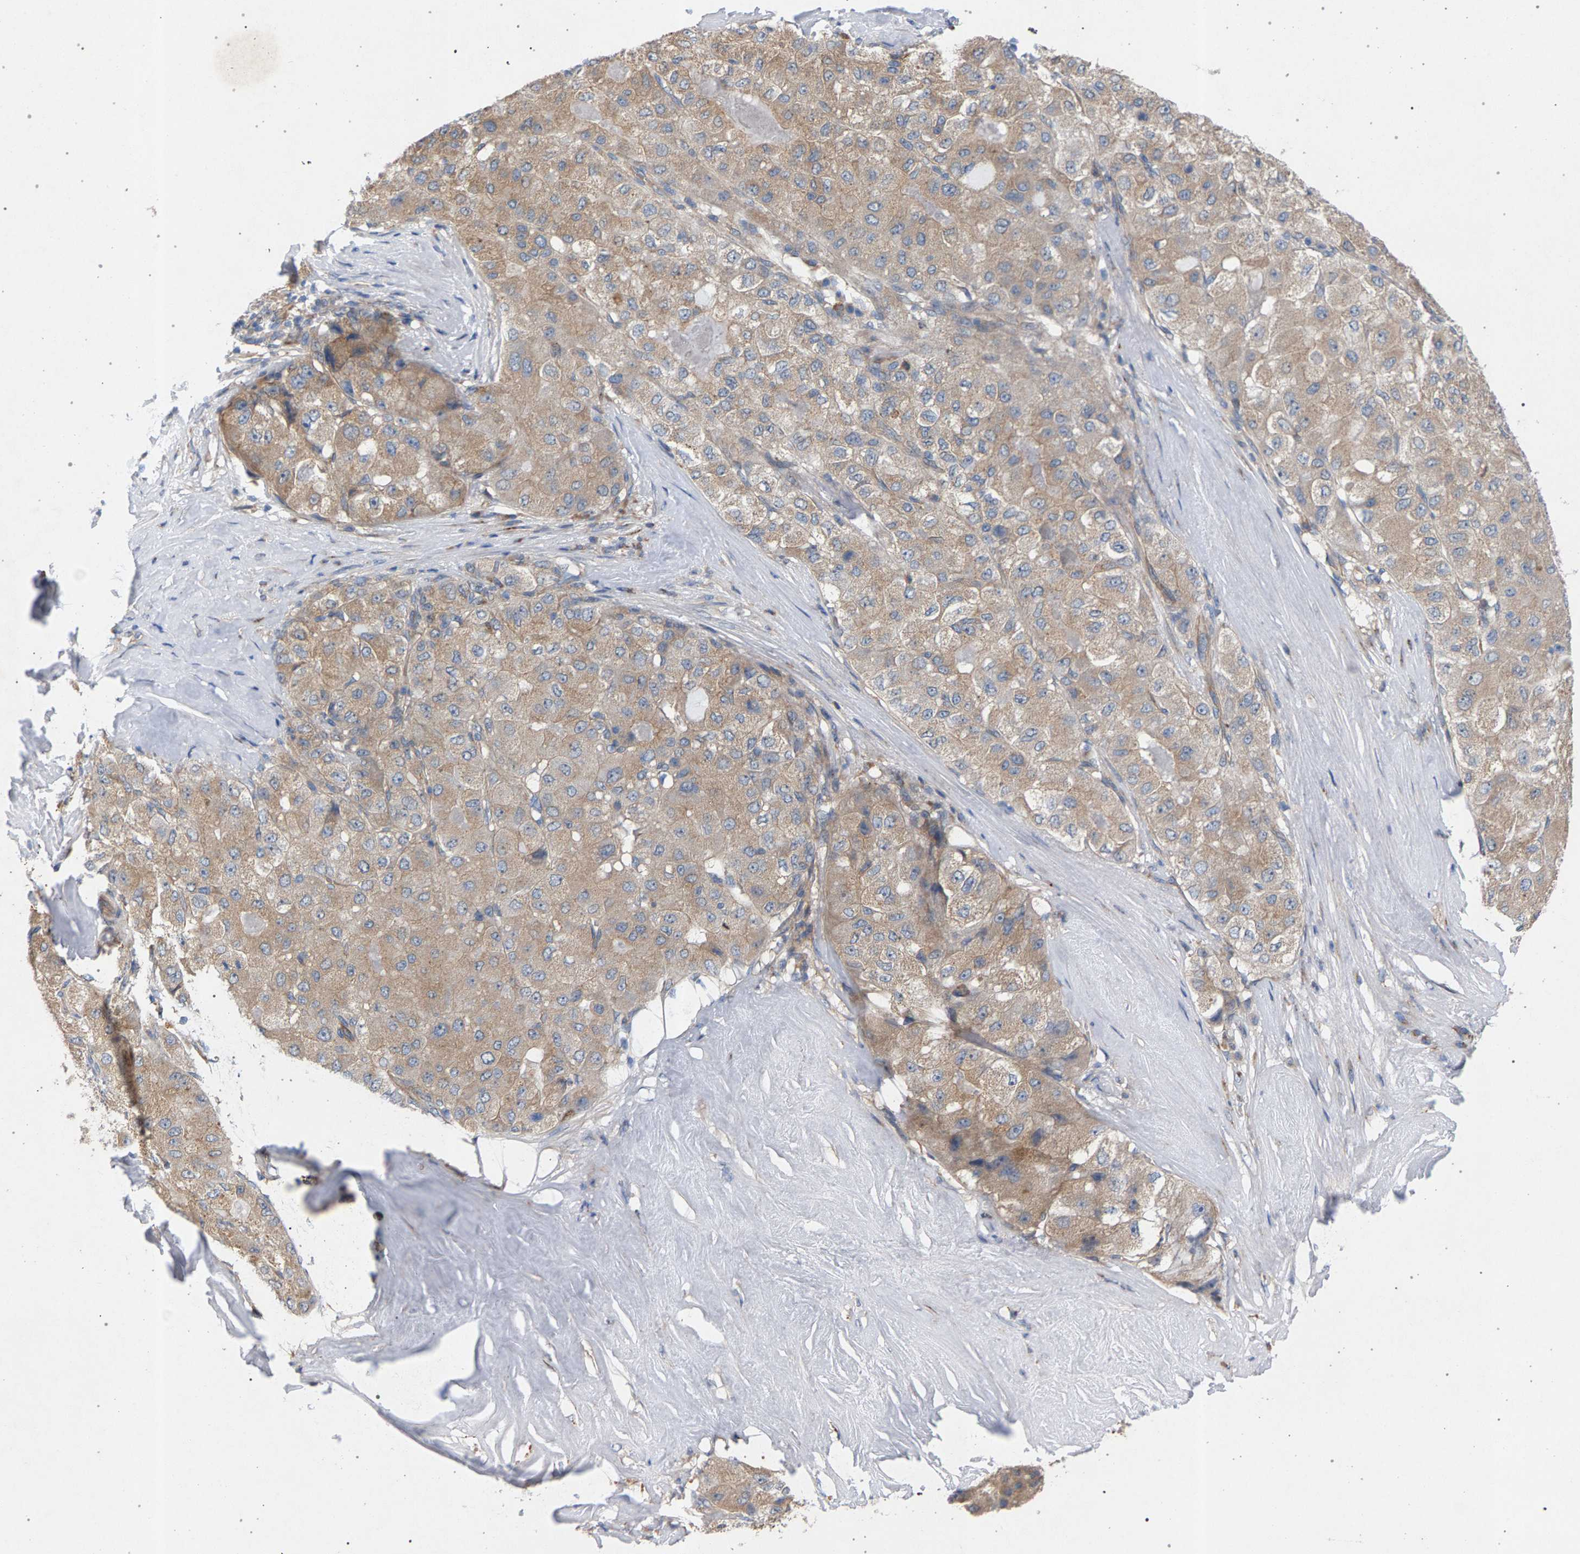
{"staining": {"intensity": "weak", "quantity": ">75%", "location": "cytoplasmic/membranous"}, "tissue": "liver cancer", "cell_type": "Tumor cells", "image_type": "cancer", "snomed": [{"axis": "morphology", "description": "Carcinoma, Hepatocellular, NOS"}, {"axis": "topography", "description": "Liver"}], "caption": "Protein expression analysis of human hepatocellular carcinoma (liver) reveals weak cytoplasmic/membranous staining in approximately >75% of tumor cells.", "gene": "MAMDC2", "patient": {"sex": "male", "age": 80}}